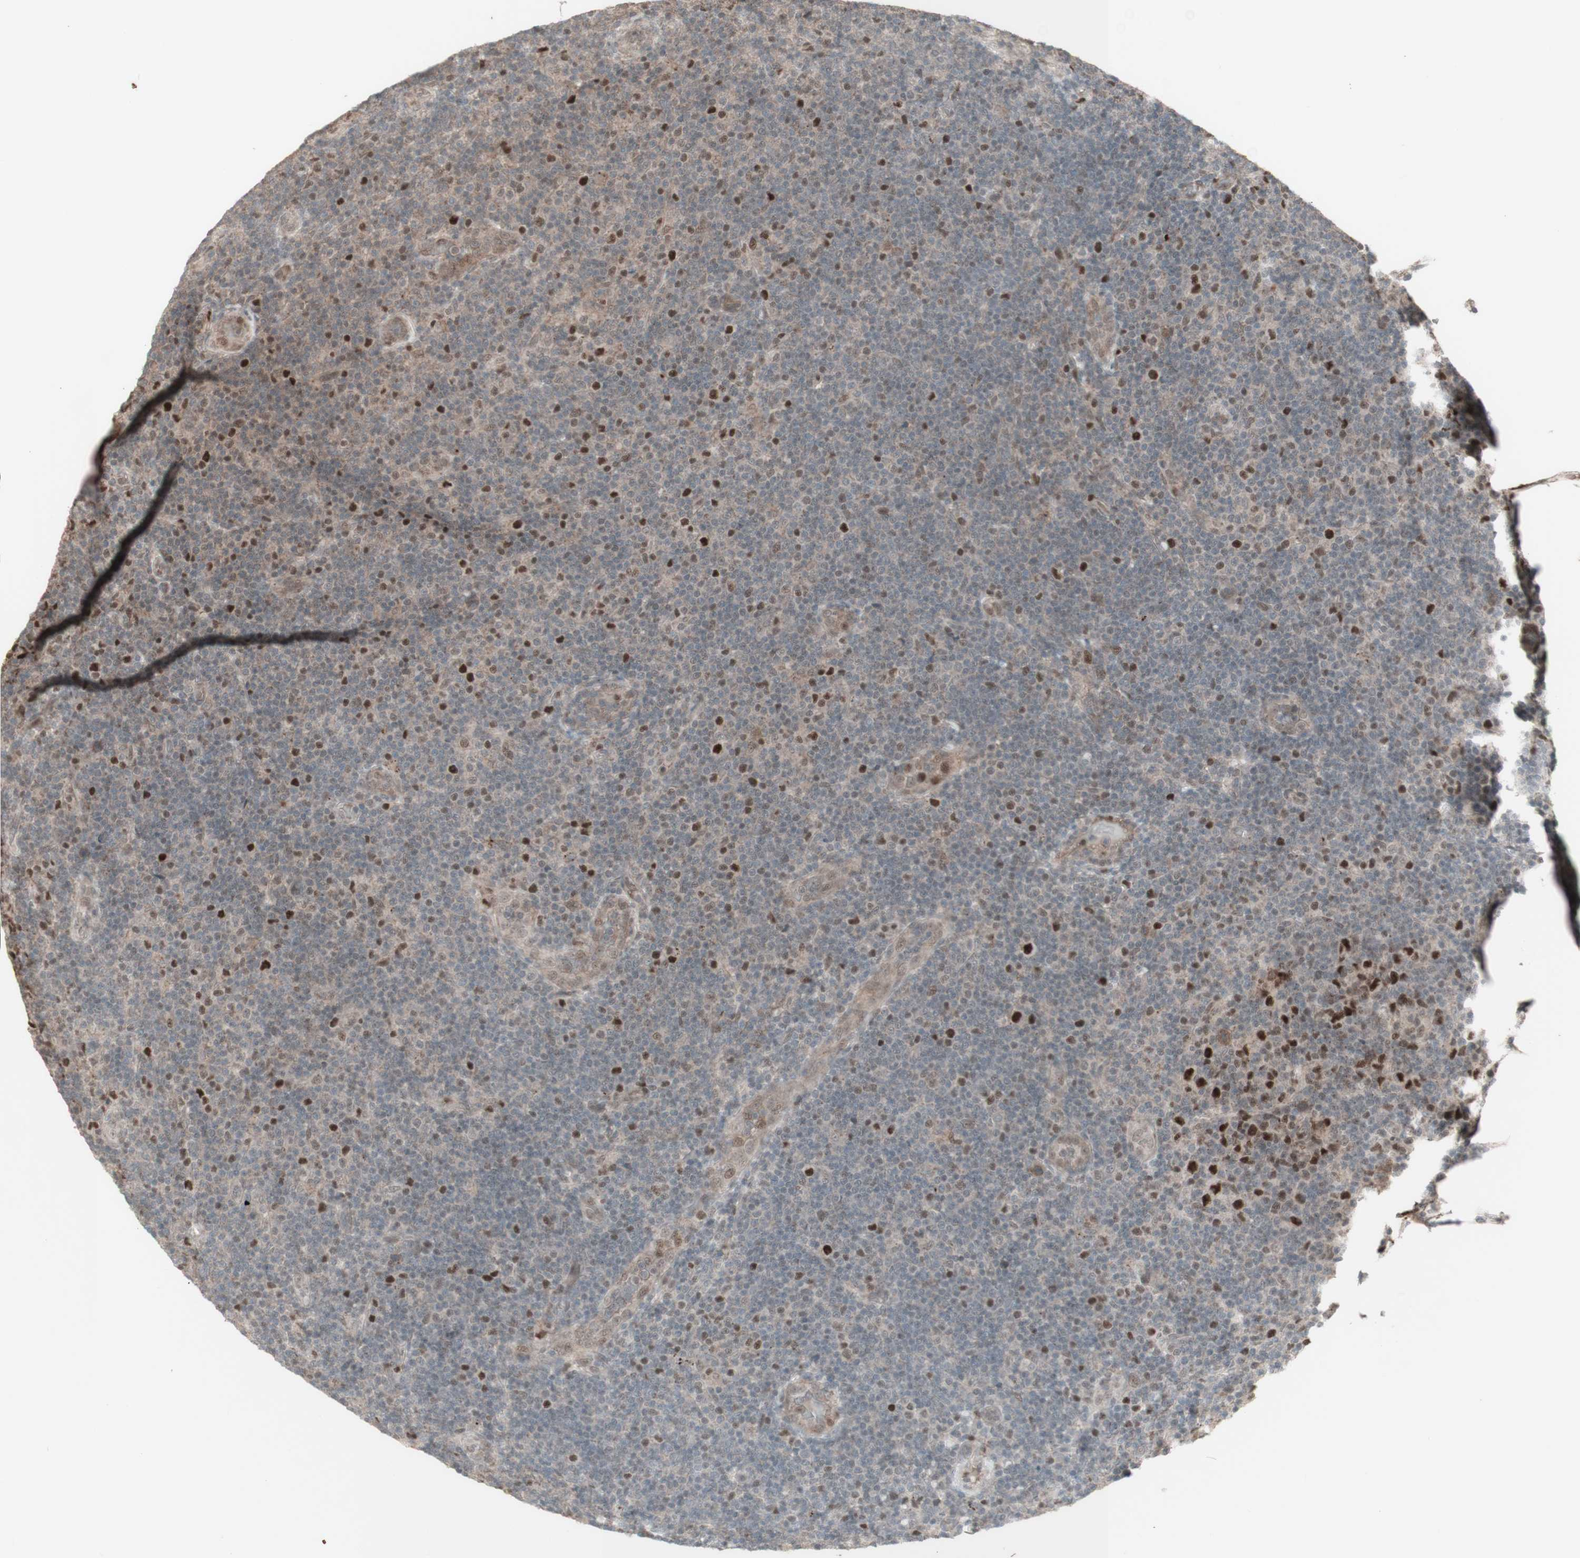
{"staining": {"intensity": "strong", "quantity": "<25%", "location": "nuclear"}, "tissue": "lymphoma", "cell_type": "Tumor cells", "image_type": "cancer", "snomed": [{"axis": "morphology", "description": "Malignant lymphoma, non-Hodgkin's type, Low grade"}, {"axis": "topography", "description": "Lymph node"}], "caption": "This image displays immunohistochemistry staining of human low-grade malignant lymphoma, non-Hodgkin's type, with medium strong nuclear positivity in approximately <25% of tumor cells.", "gene": "MSH6", "patient": {"sex": "male", "age": 83}}